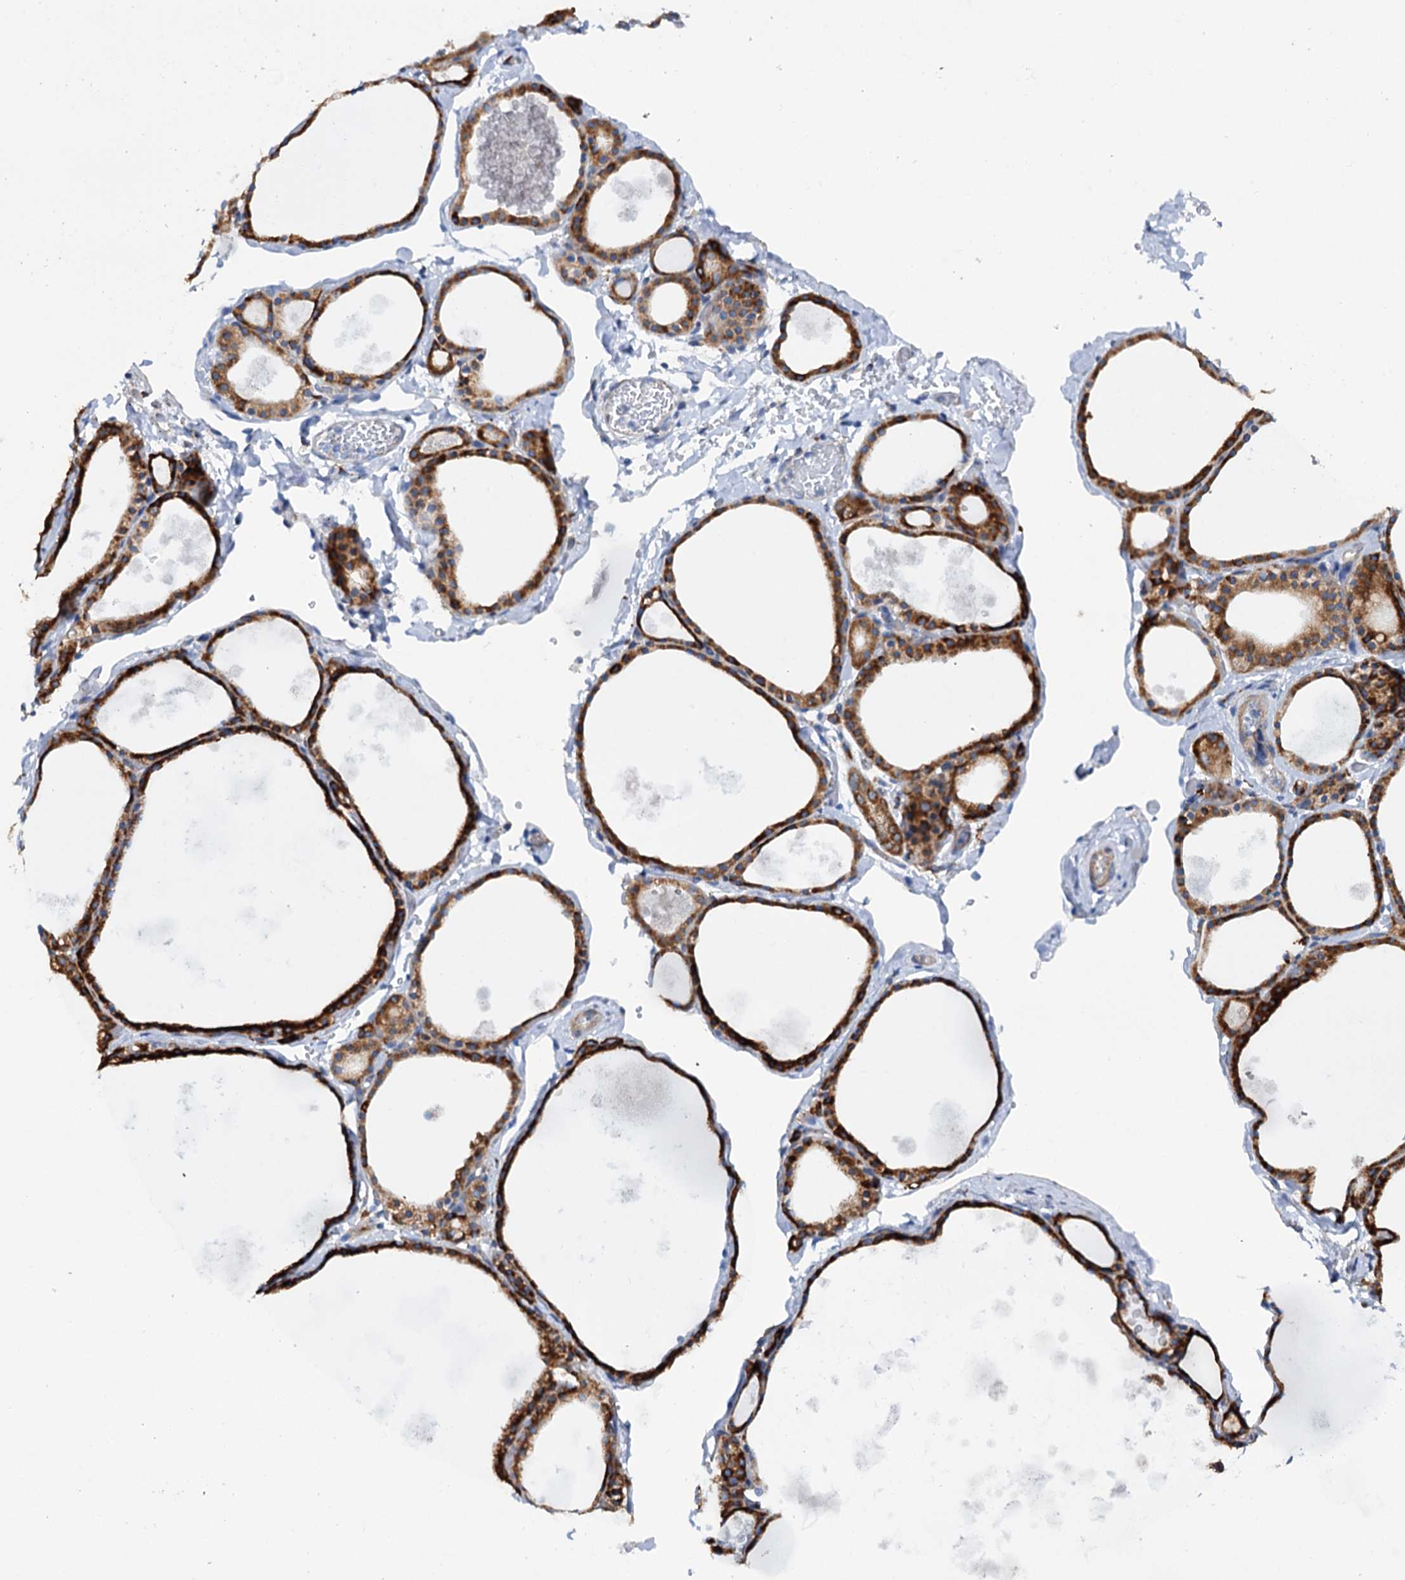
{"staining": {"intensity": "strong", "quantity": ">75%", "location": "cytoplasmic/membranous"}, "tissue": "thyroid gland", "cell_type": "Glandular cells", "image_type": "normal", "snomed": [{"axis": "morphology", "description": "Normal tissue, NOS"}, {"axis": "topography", "description": "Thyroid gland"}], "caption": "Protein expression analysis of unremarkable human thyroid gland reveals strong cytoplasmic/membranous expression in approximately >75% of glandular cells. The staining was performed using DAB (3,3'-diaminobenzidine), with brown indicating positive protein expression. Nuclei are stained blue with hematoxylin.", "gene": "SHE", "patient": {"sex": "male", "age": 56}}